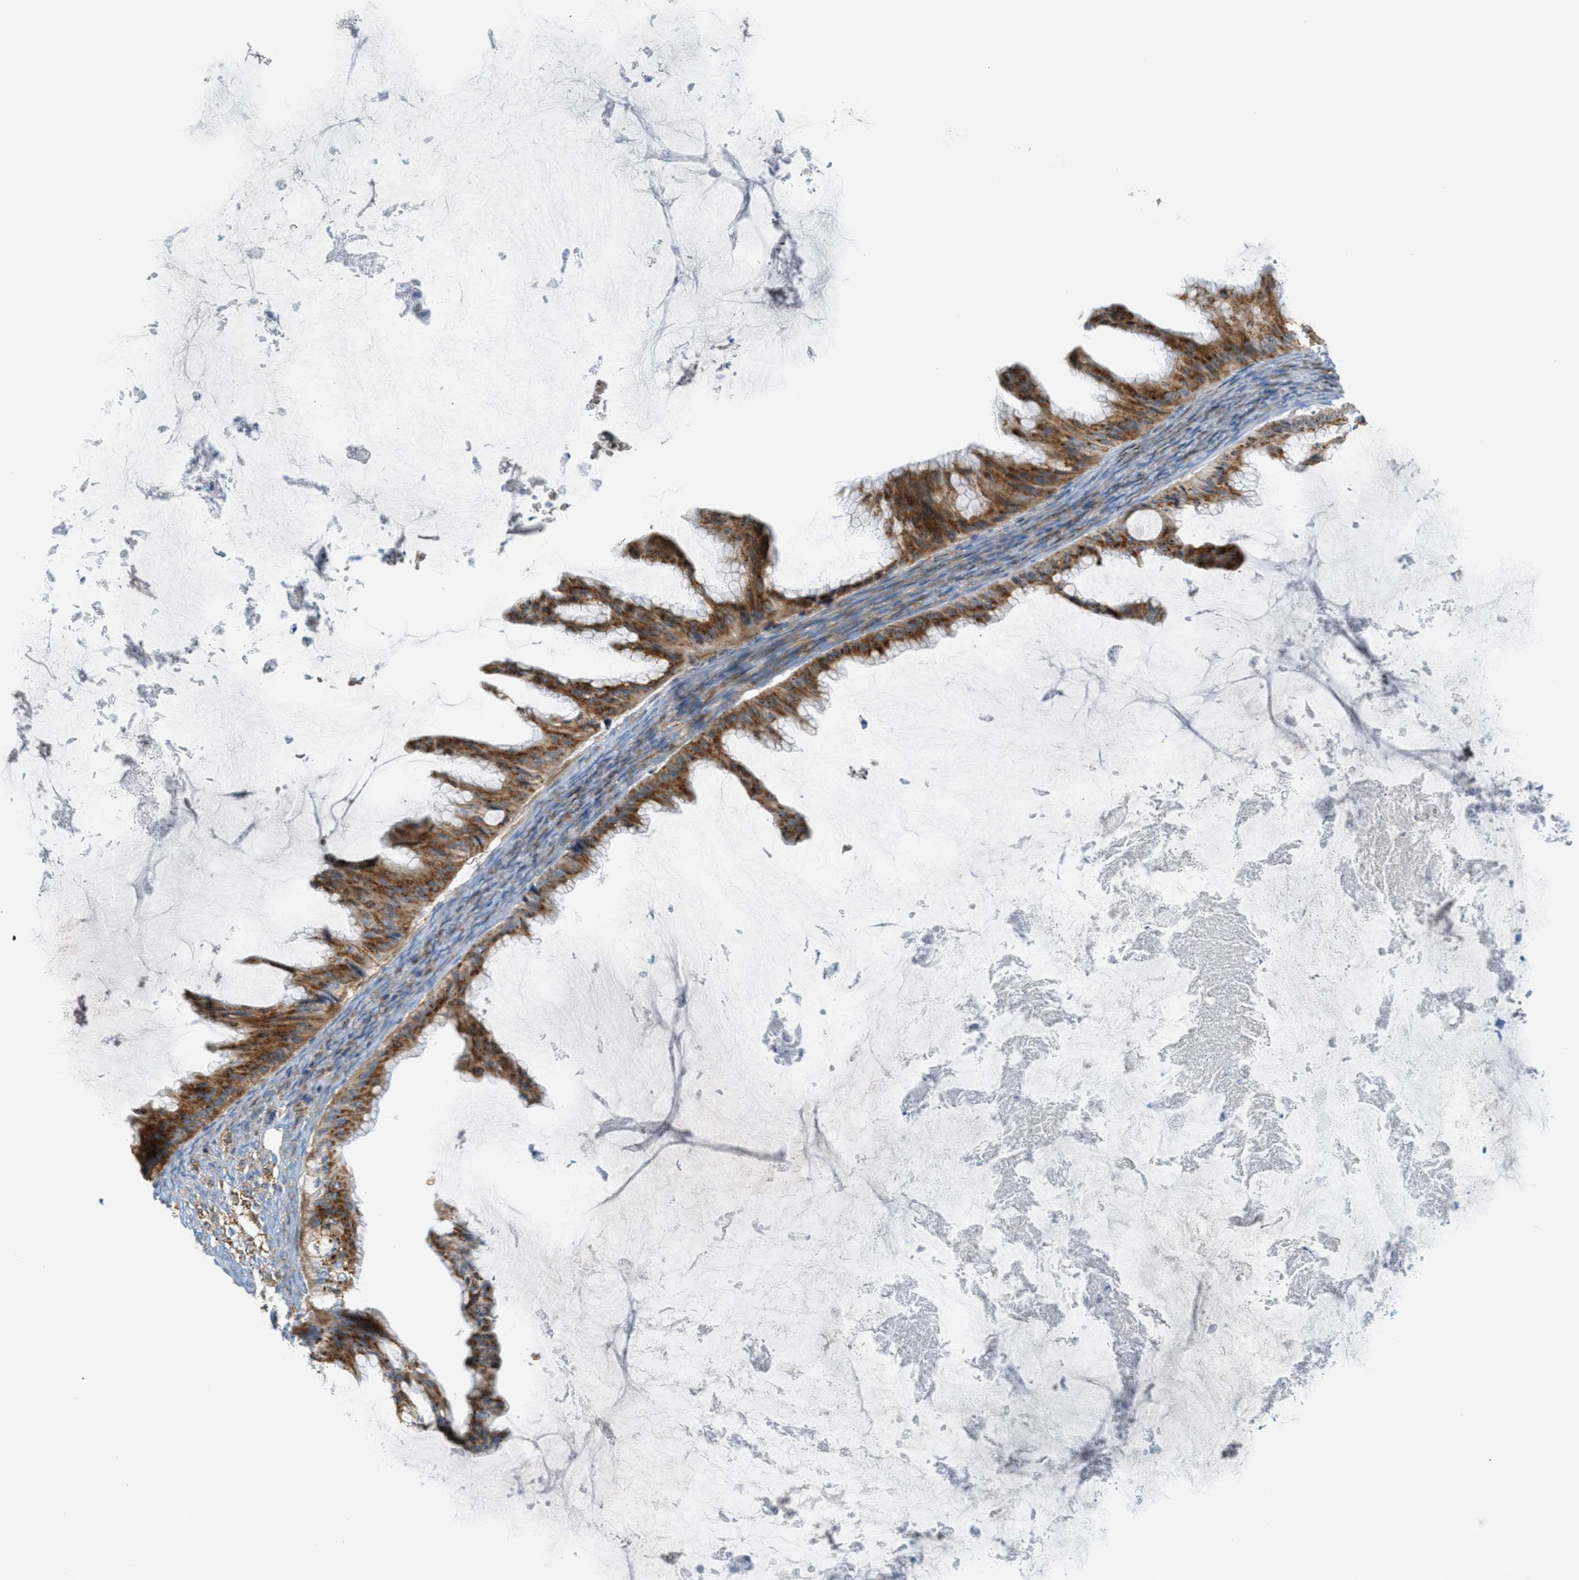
{"staining": {"intensity": "moderate", "quantity": ">75%", "location": "cytoplasmic/membranous"}, "tissue": "ovarian cancer", "cell_type": "Tumor cells", "image_type": "cancer", "snomed": [{"axis": "morphology", "description": "Cystadenocarcinoma, mucinous, NOS"}, {"axis": "topography", "description": "Ovary"}], "caption": "Protein expression analysis of human ovarian cancer (mucinous cystadenocarcinoma) reveals moderate cytoplasmic/membranous positivity in about >75% of tumor cells. The protein of interest is shown in brown color, while the nuclei are stained blue.", "gene": "ABCF1", "patient": {"sex": "female", "age": 61}}